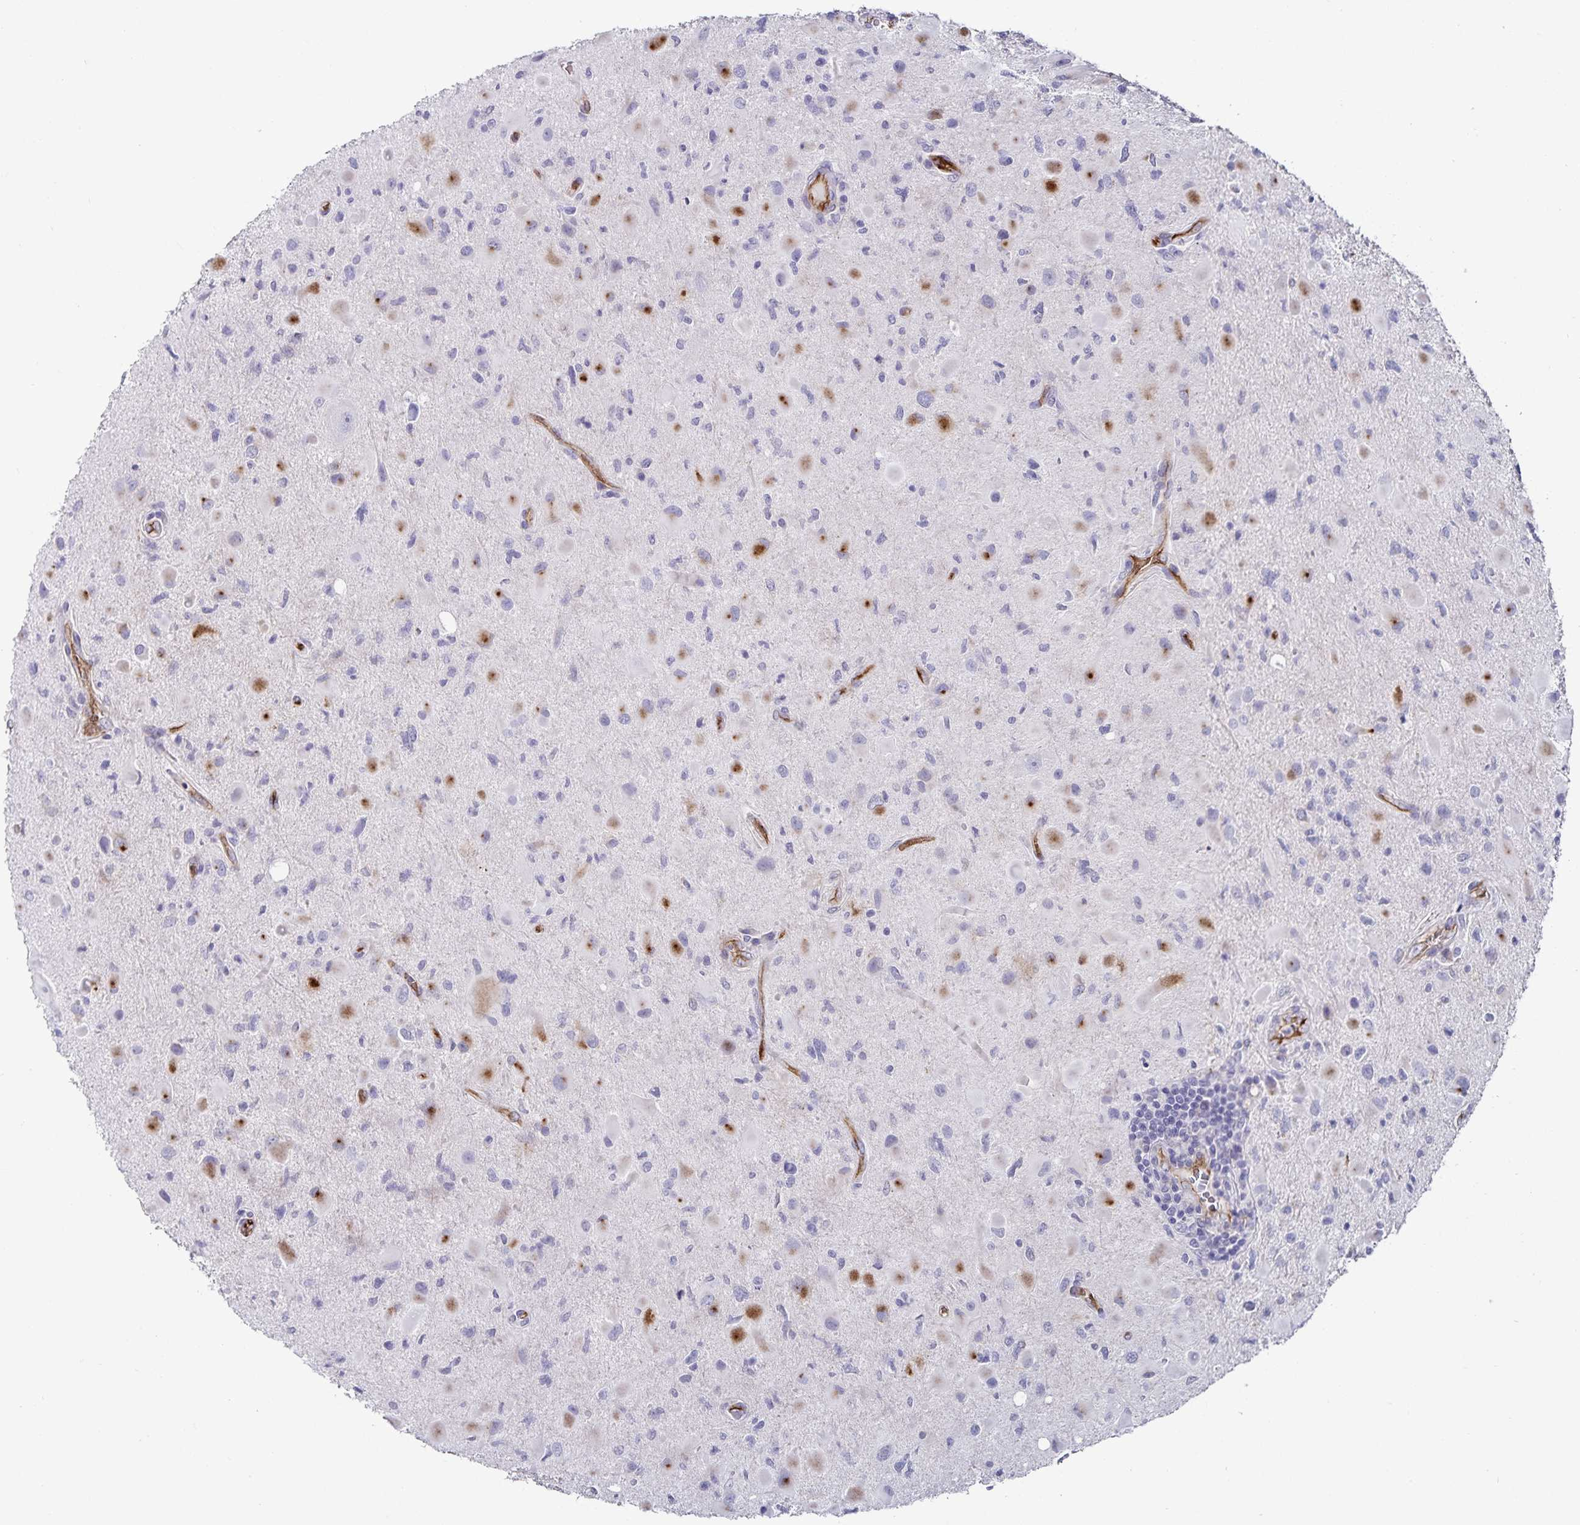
{"staining": {"intensity": "moderate", "quantity": "<25%", "location": "cytoplasmic/membranous"}, "tissue": "glioma", "cell_type": "Tumor cells", "image_type": "cancer", "snomed": [{"axis": "morphology", "description": "Glioma, malignant, Low grade"}, {"axis": "topography", "description": "Brain"}], "caption": "A brown stain highlights moderate cytoplasmic/membranous expression of a protein in low-grade glioma (malignant) tumor cells.", "gene": "PODXL", "patient": {"sex": "female", "age": 32}}